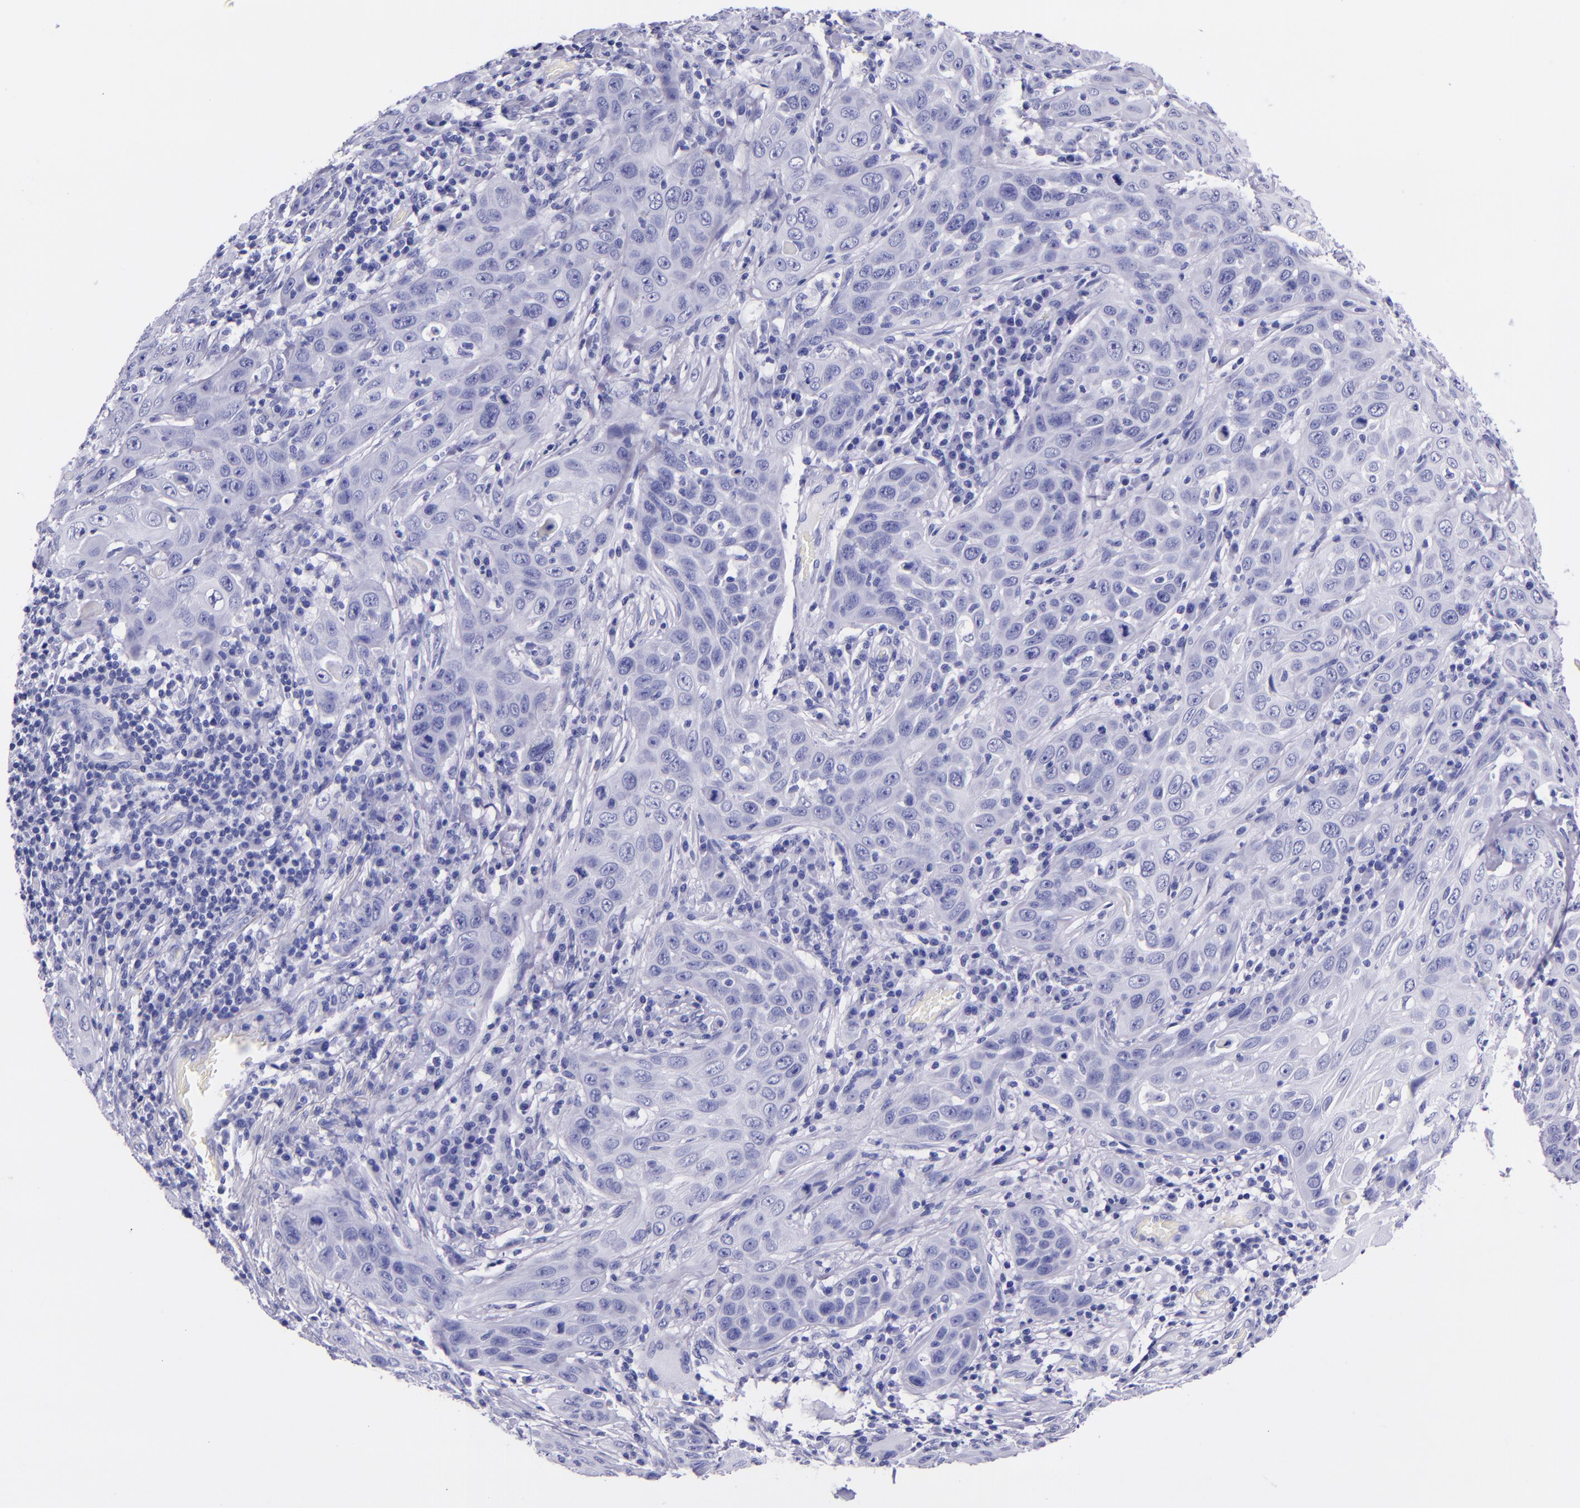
{"staining": {"intensity": "negative", "quantity": "none", "location": "none"}, "tissue": "skin cancer", "cell_type": "Tumor cells", "image_type": "cancer", "snomed": [{"axis": "morphology", "description": "Squamous cell carcinoma, NOS"}, {"axis": "topography", "description": "Skin"}], "caption": "An immunohistochemistry (IHC) histopathology image of skin cancer (squamous cell carcinoma) is shown. There is no staining in tumor cells of skin cancer (squamous cell carcinoma).", "gene": "MBP", "patient": {"sex": "male", "age": 84}}